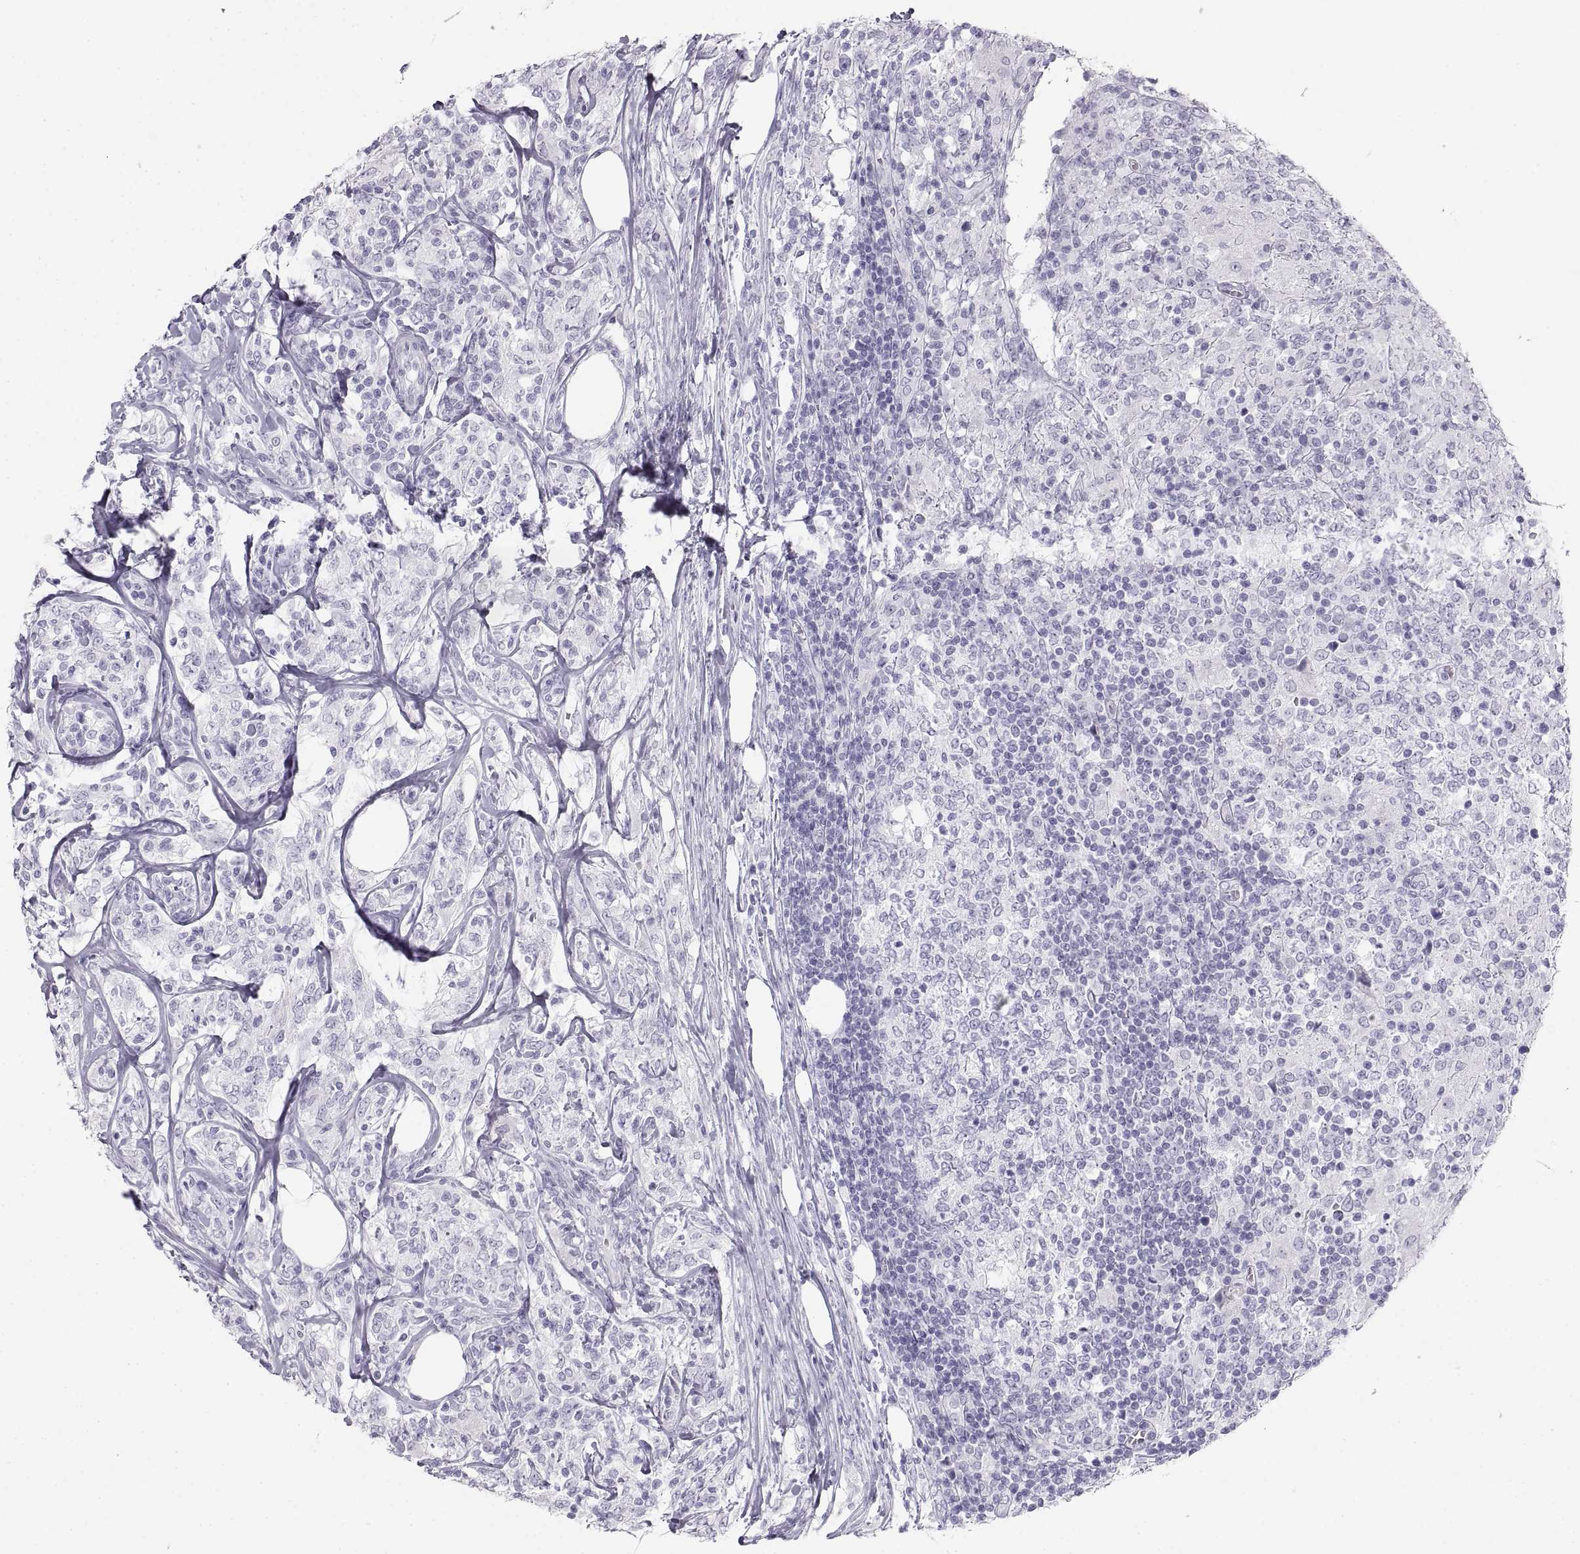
{"staining": {"intensity": "negative", "quantity": "none", "location": "none"}, "tissue": "lymphoma", "cell_type": "Tumor cells", "image_type": "cancer", "snomed": [{"axis": "morphology", "description": "Malignant lymphoma, non-Hodgkin's type, High grade"}, {"axis": "topography", "description": "Lymph node"}], "caption": "Tumor cells are negative for protein expression in human high-grade malignant lymphoma, non-Hodgkin's type.", "gene": "SEMG1", "patient": {"sex": "female", "age": 84}}